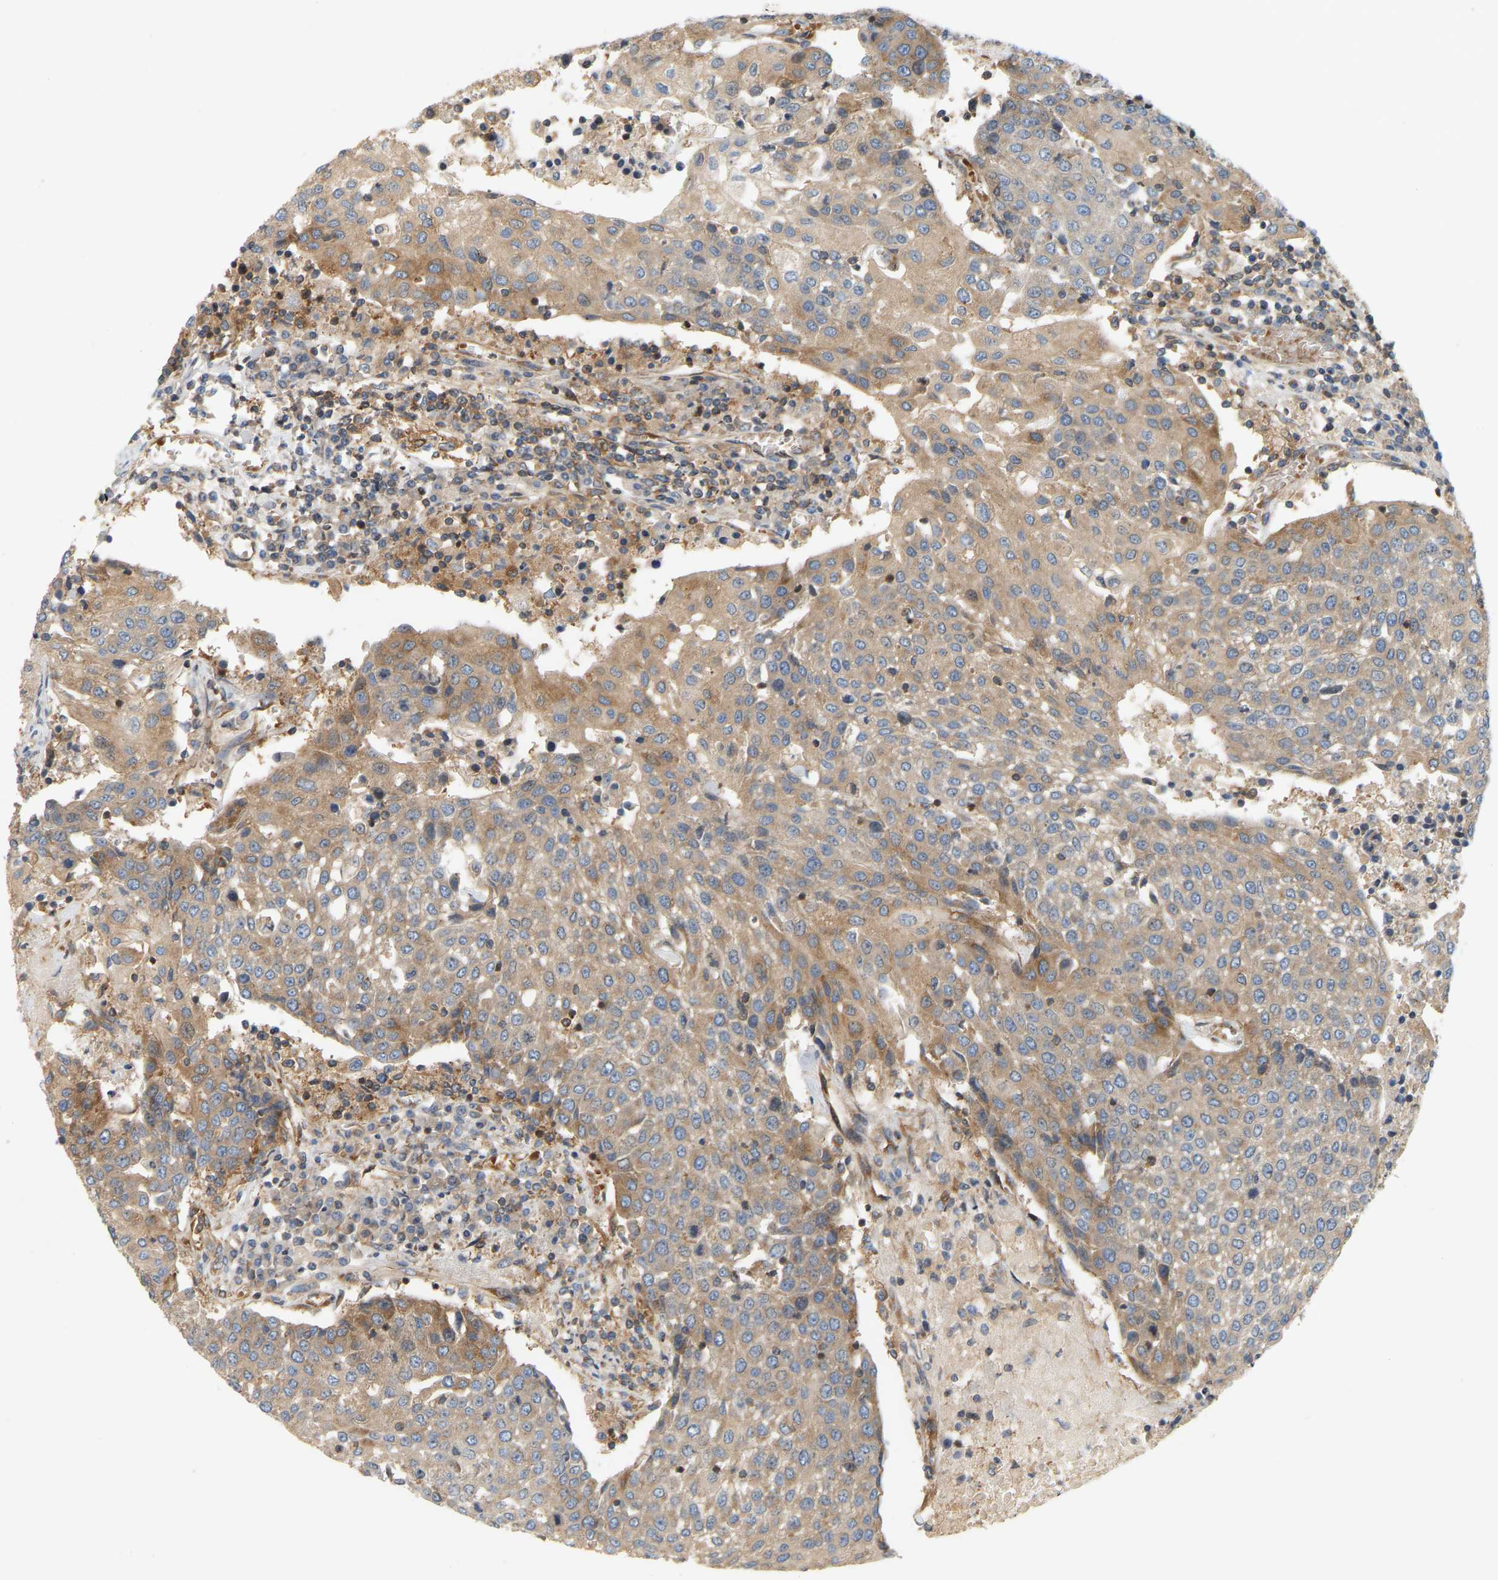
{"staining": {"intensity": "moderate", "quantity": "<25%", "location": "cytoplasmic/membranous"}, "tissue": "urothelial cancer", "cell_type": "Tumor cells", "image_type": "cancer", "snomed": [{"axis": "morphology", "description": "Urothelial carcinoma, High grade"}, {"axis": "topography", "description": "Urinary bladder"}], "caption": "There is low levels of moderate cytoplasmic/membranous staining in tumor cells of urothelial cancer, as demonstrated by immunohistochemical staining (brown color).", "gene": "AKAP13", "patient": {"sex": "female", "age": 85}}